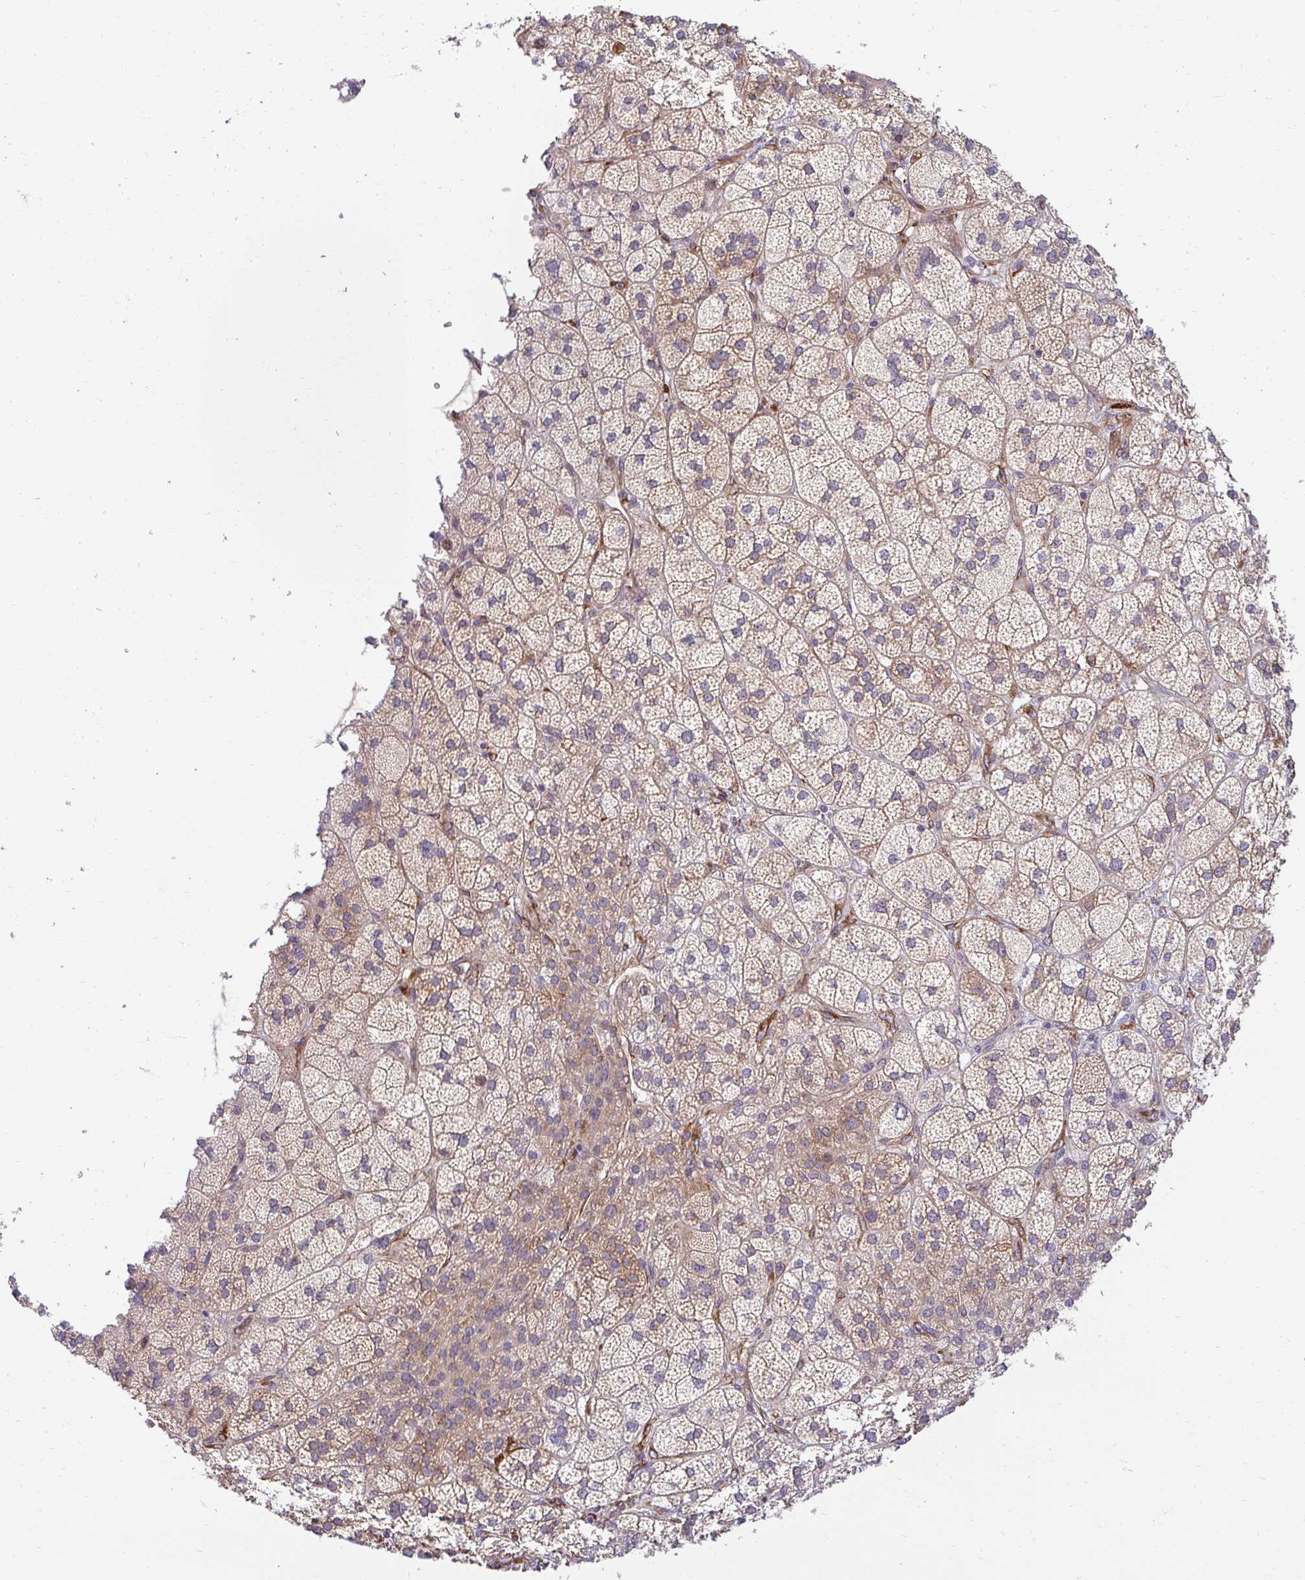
{"staining": {"intensity": "moderate", "quantity": "25%-75%", "location": "cytoplasmic/membranous,nuclear"}, "tissue": "adrenal gland", "cell_type": "Glandular cells", "image_type": "normal", "snomed": [{"axis": "morphology", "description": "Normal tissue, NOS"}, {"axis": "topography", "description": "Adrenal gland"}], "caption": "A high-resolution micrograph shows immunohistochemistry staining of unremarkable adrenal gland, which shows moderate cytoplasmic/membranous,nuclear expression in about 25%-75% of glandular cells.", "gene": "HPS1", "patient": {"sex": "female", "age": 60}}